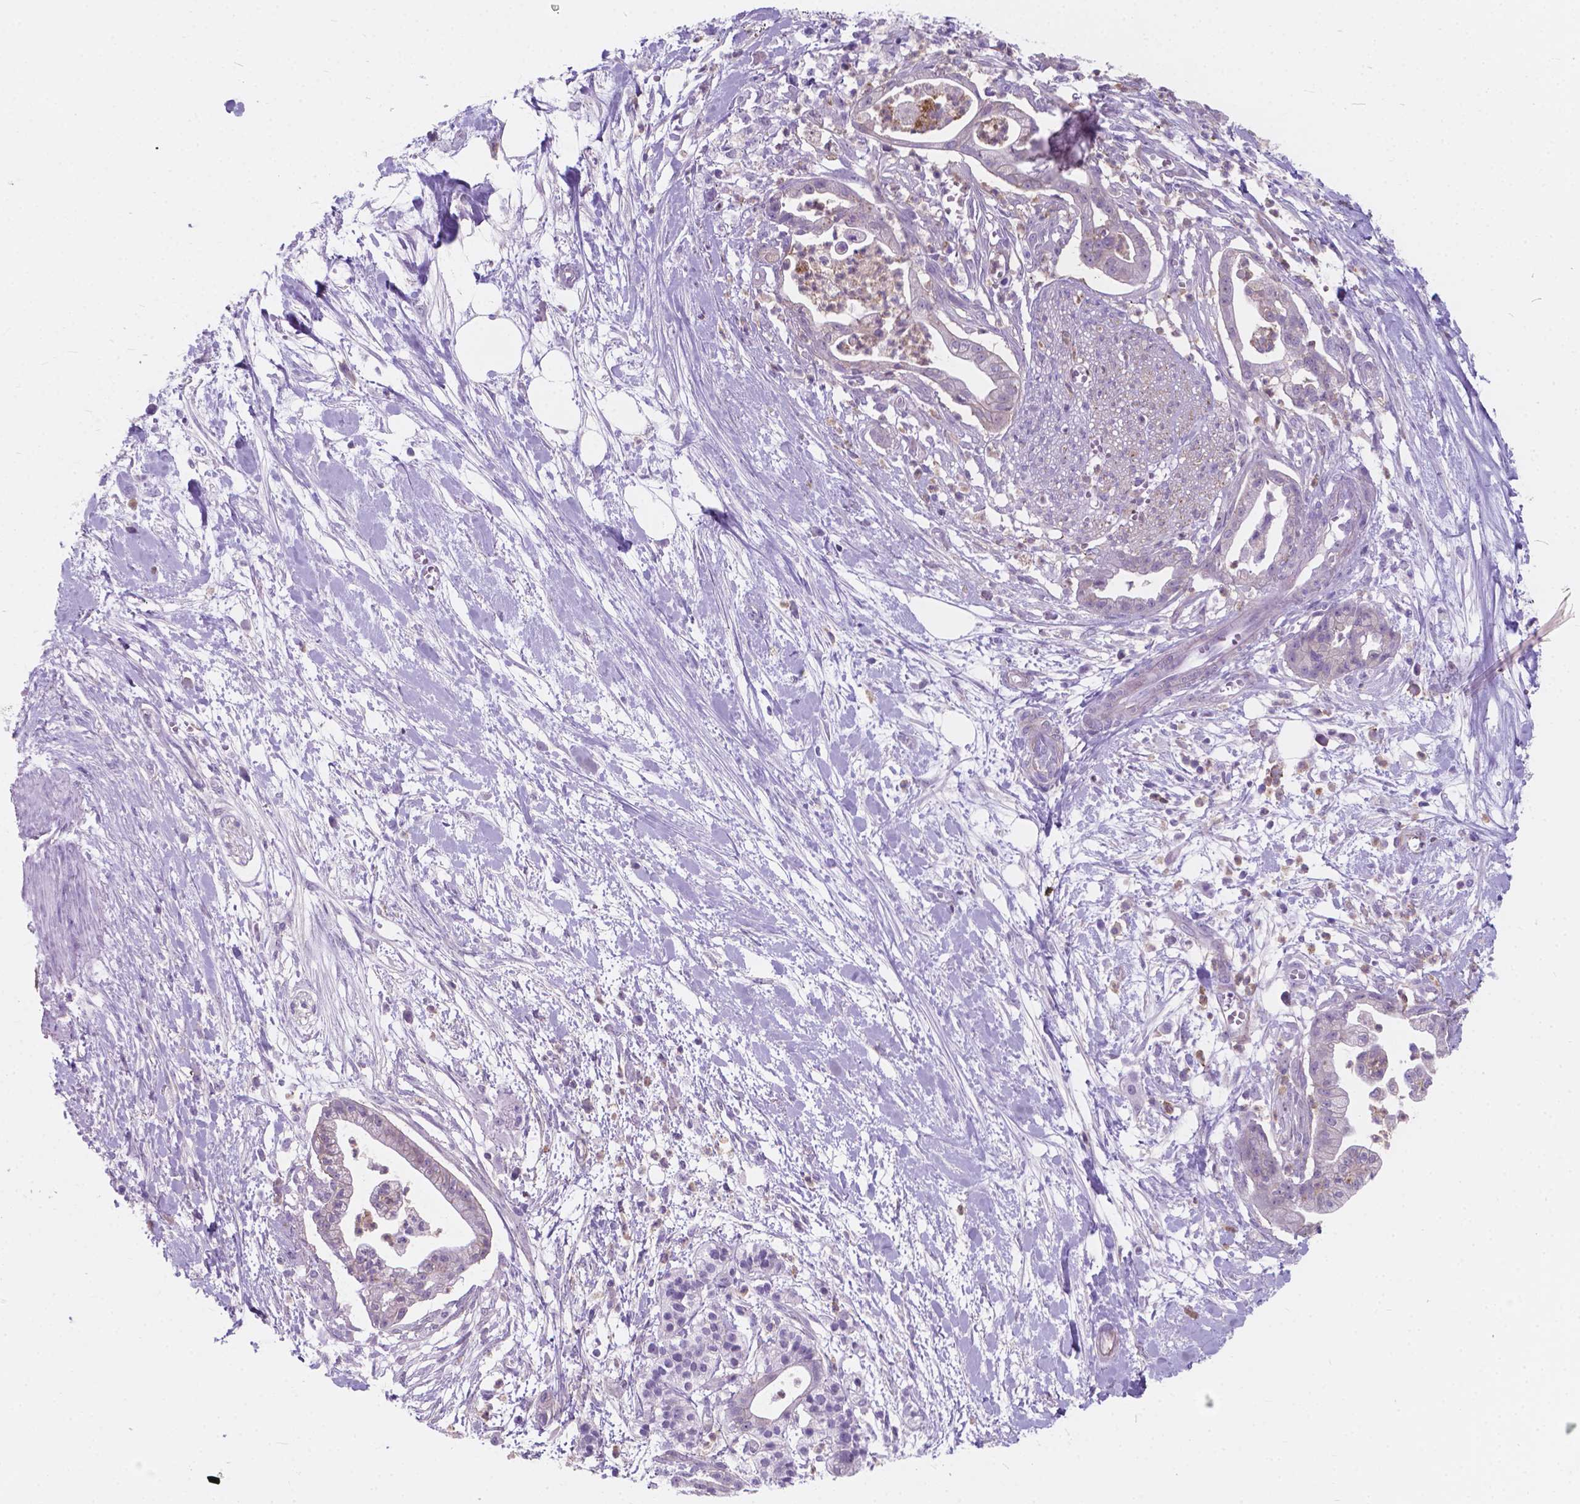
{"staining": {"intensity": "negative", "quantity": "none", "location": "none"}, "tissue": "pancreatic cancer", "cell_type": "Tumor cells", "image_type": "cancer", "snomed": [{"axis": "morphology", "description": "Normal tissue, NOS"}, {"axis": "morphology", "description": "Adenocarcinoma, NOS"}, {"axis": "topography", "description": "Lymph node"}, {"axis": "topography", "description": "Pancreas"}], "caption": "The immunohistochemistry image has no significant expression in tumor cells of pancreatic cancer (adenocarcinoma) tissue. (Immunohistochemistry, brightfield microscopy, high magnification).", "gene": "KIAA0040", "patient": {"sex": "female", "age": 58}}